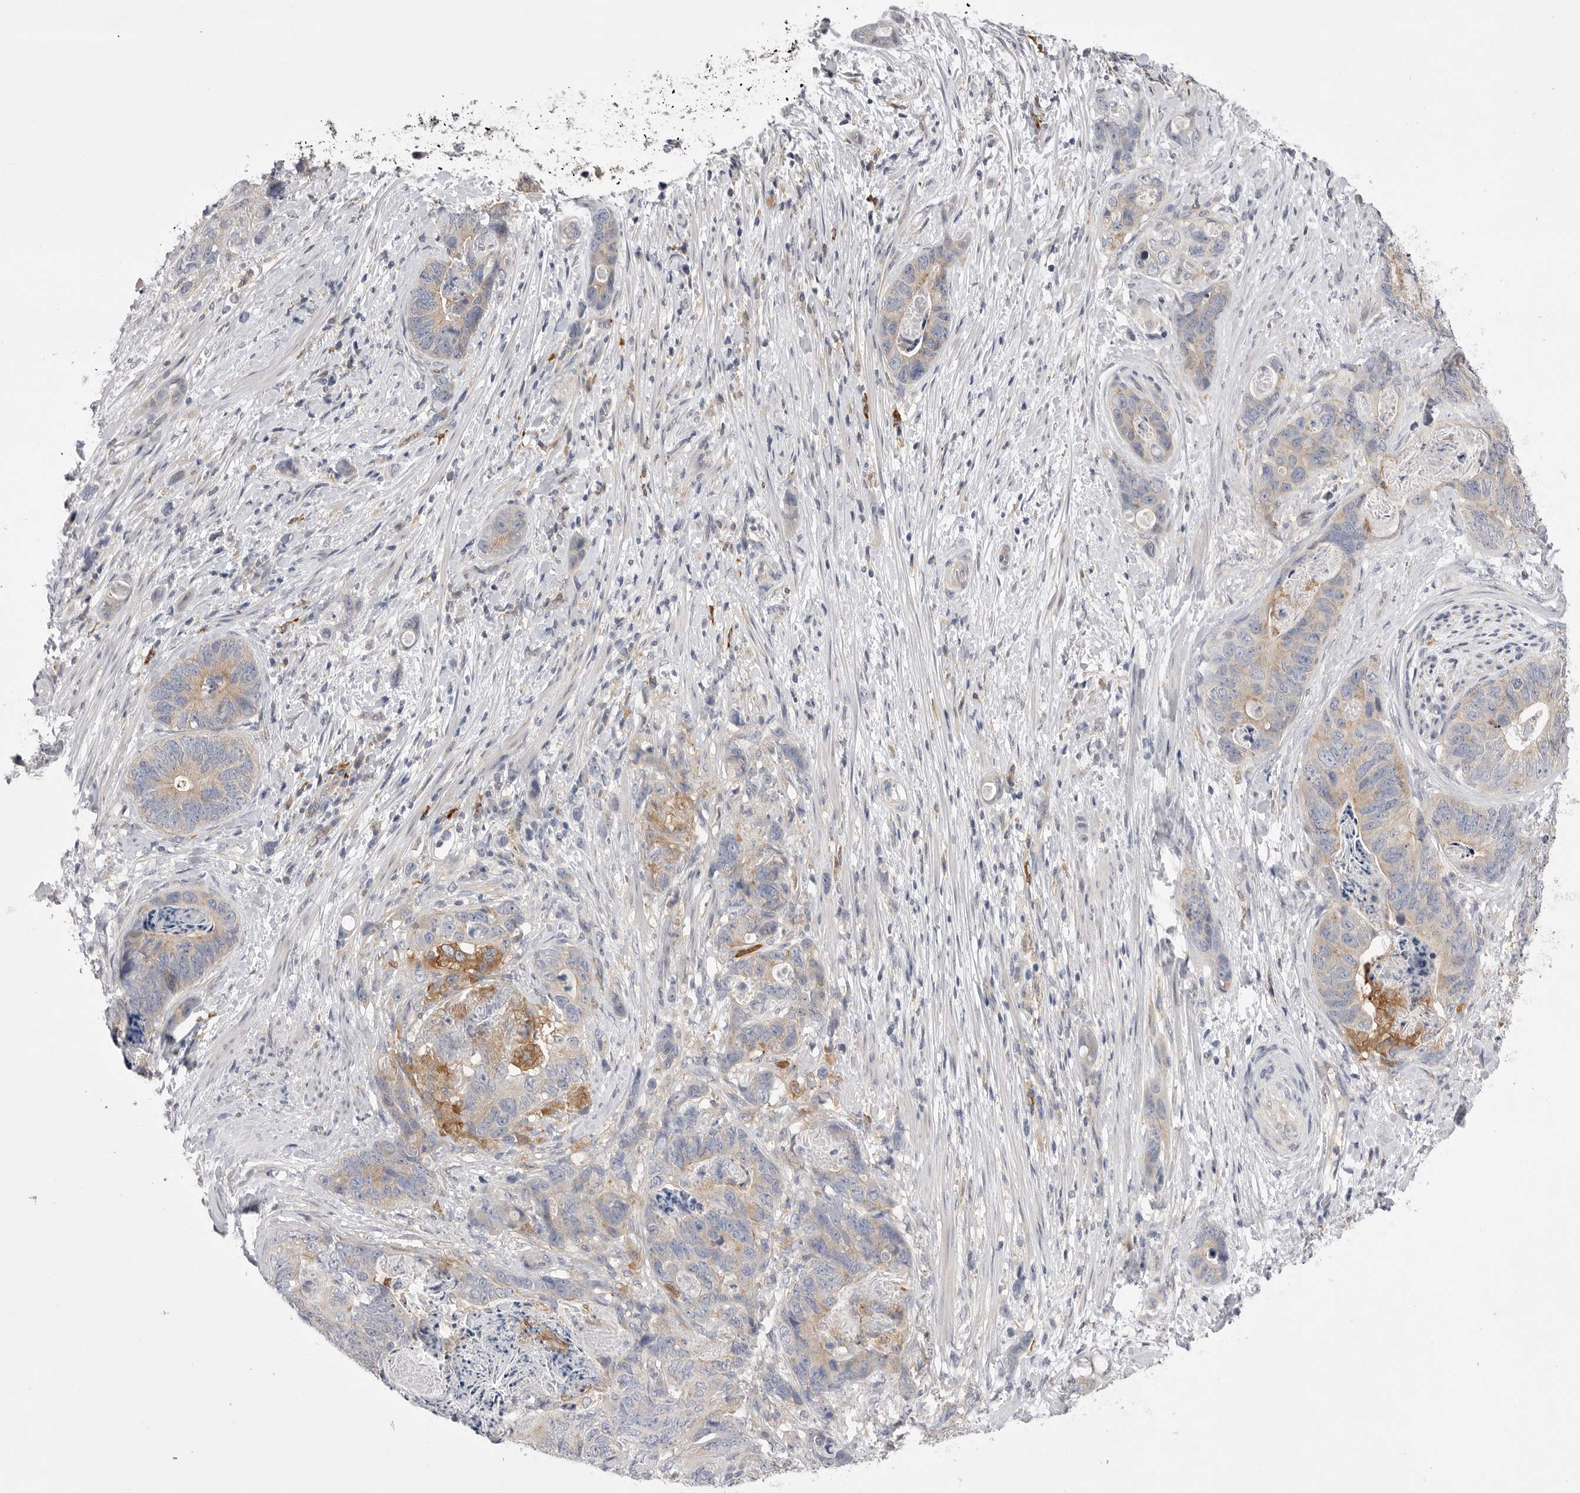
{"staining": {"intensity": "moderate", "quantity": "<25%", "location": "cytoplasmic/membranous"}, "tissue": "stomach cancer", "cell_type": "Tumor cells", "image_type": "cancer", "snomed": [{"axis": "morphology", "description": "Normal tissue, NOS"}, {"axis": "morphology", "description": "Adenocarcinoma, NOS"}, {"axis": "topography", "description": "Stomach"}], "caption": "Immunohistochemistry (DAB (3,3'-diaminobenzidine)) staining of human adenocarcinoma (stomach) demonstrates moderate cytoplasmic/membranous protein expression in about <25% of tumor cells.", "gene": "VAC14", "patient": {"sex": "female", "age": 89}}